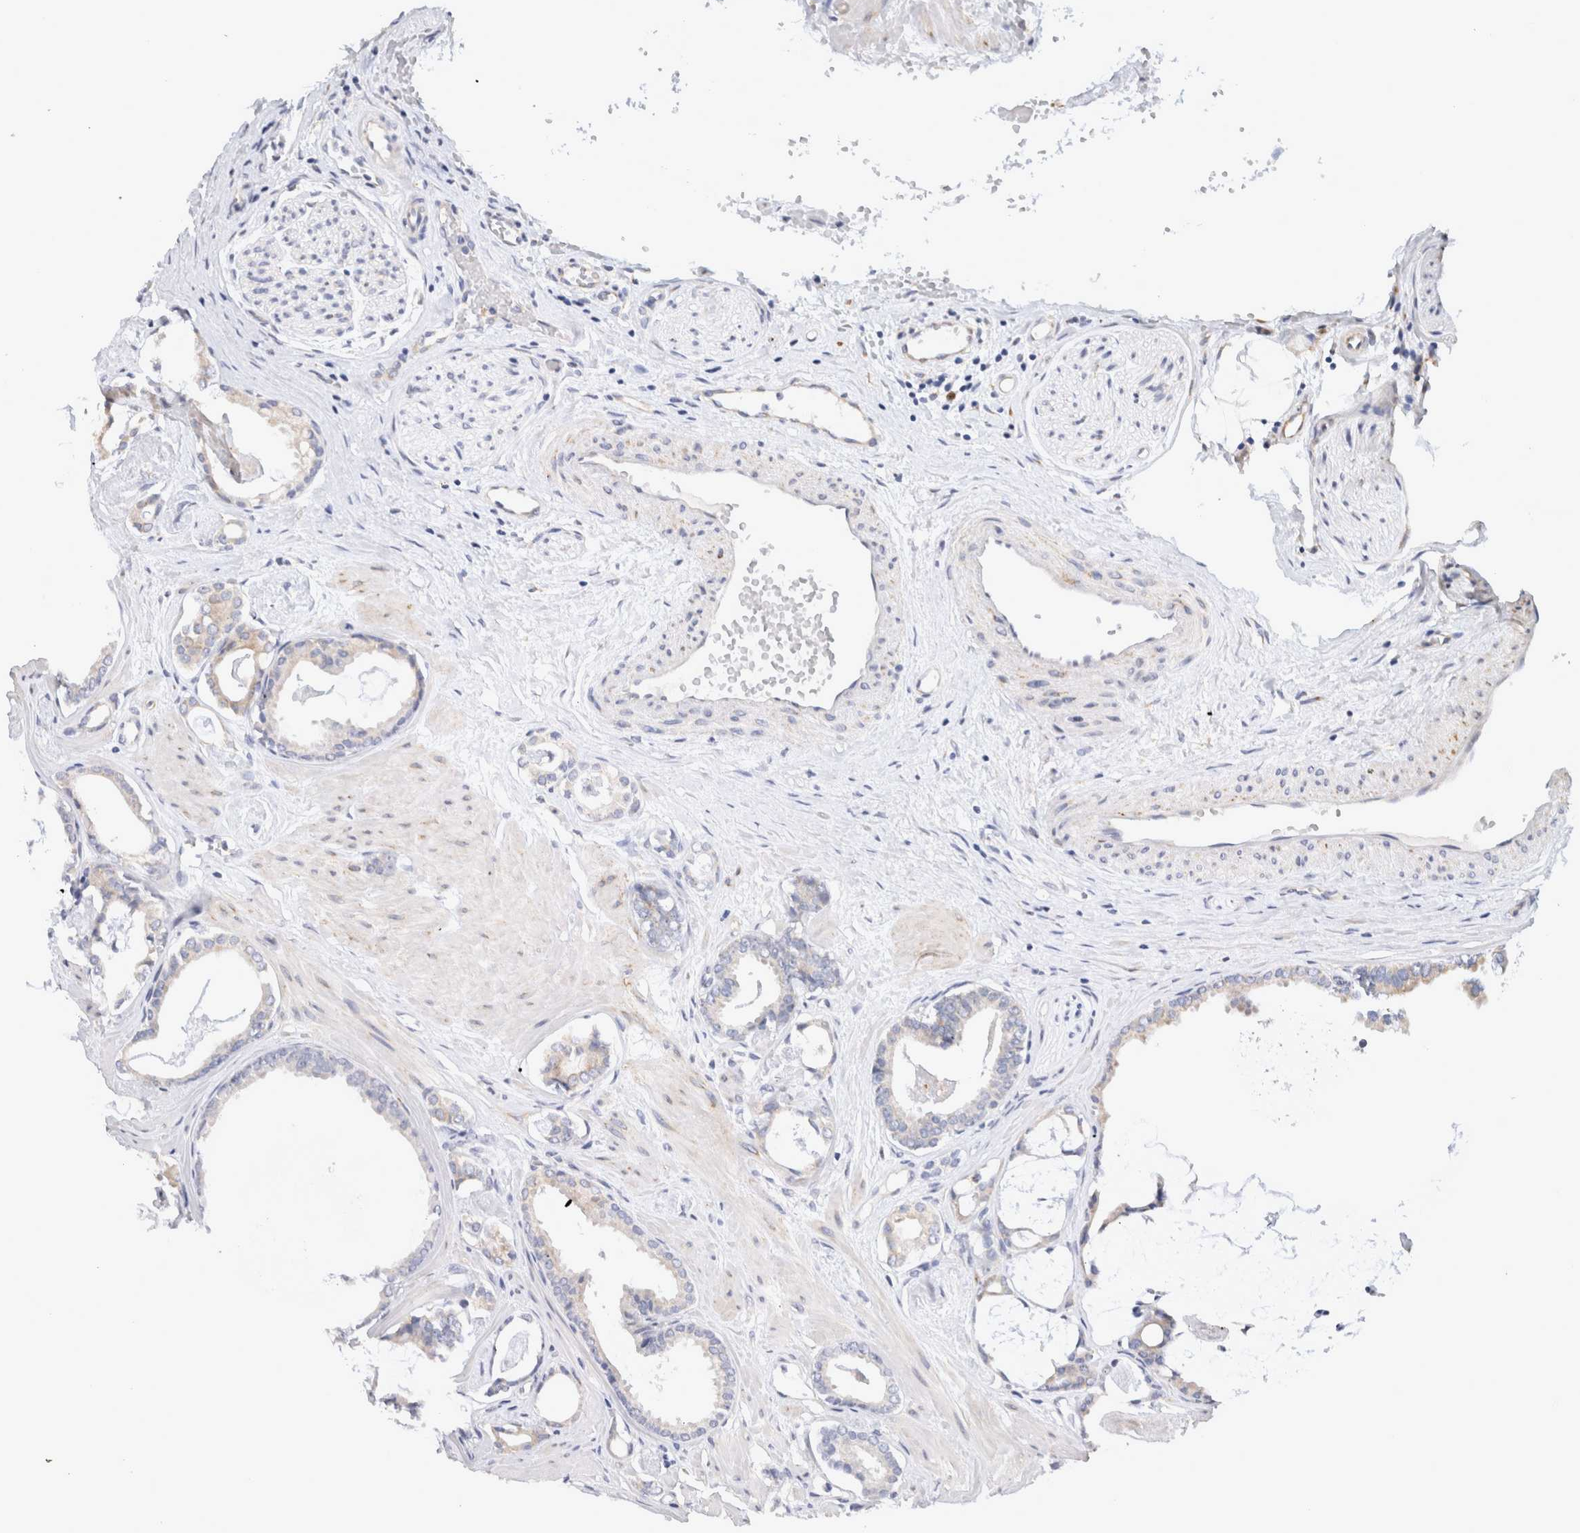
{"staining": {"intensity": "negative", "quantity": "none", "location": "none"}, "tissue": "prostate cancer", "cell_type": "Tumor cells", "image_type": "cancer", "snomed": [{"axis": "morphology", "description": "Adenocarcinoma, Low grade"}, {"axis": "topography", "description": "Prostate"}], "caption": "Immunohistochemistry photomicrograph of human prostate cancer stained for a protein (brown), which exhibits no positivity in tumor cells.", "gene": "RPN2", "patient": {"sex": "male", "age": 53}}